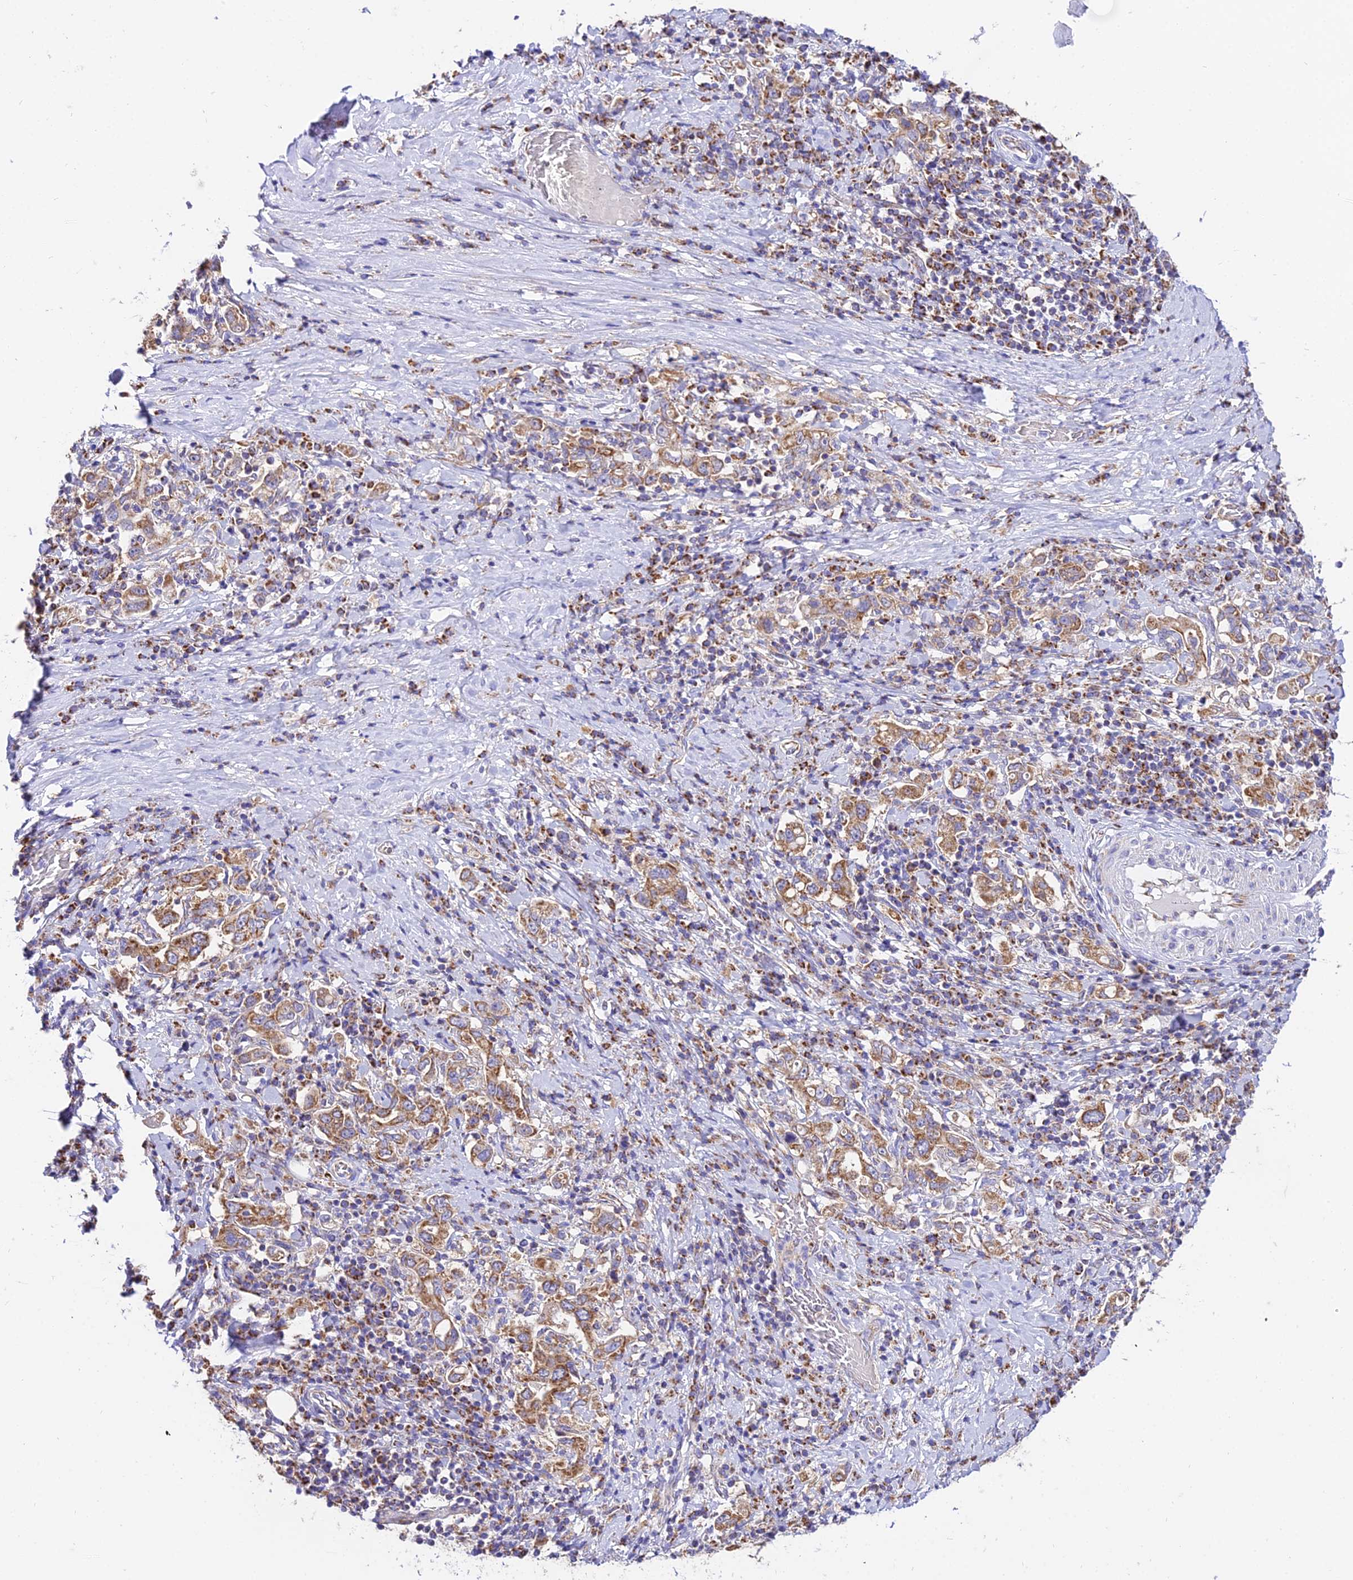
{"staining": {"intensity": "moderate", "quantity": ">75%", "location": "cytoplasmic/membranous"}, "tissue": "stomach cancer", "cell_type": "Tumor cells", "image_type": "cancer", "snomed": [{"axis": "morphology", "description": "Adenocarcinoma, NOS"}, {"axis": "topography", "description": "Stomach, upper"}, {"axis": "topography", "description": "Stomach"}], "caption": "Stomach cancer (adenocarcinoma) stained with a brown dye demonstrates moderate cytoplasmic/membranous positive staining in about >75% of tumor cells.", "gene": "OCIAD1", "patient": {"sex": "male", "age": 62}}